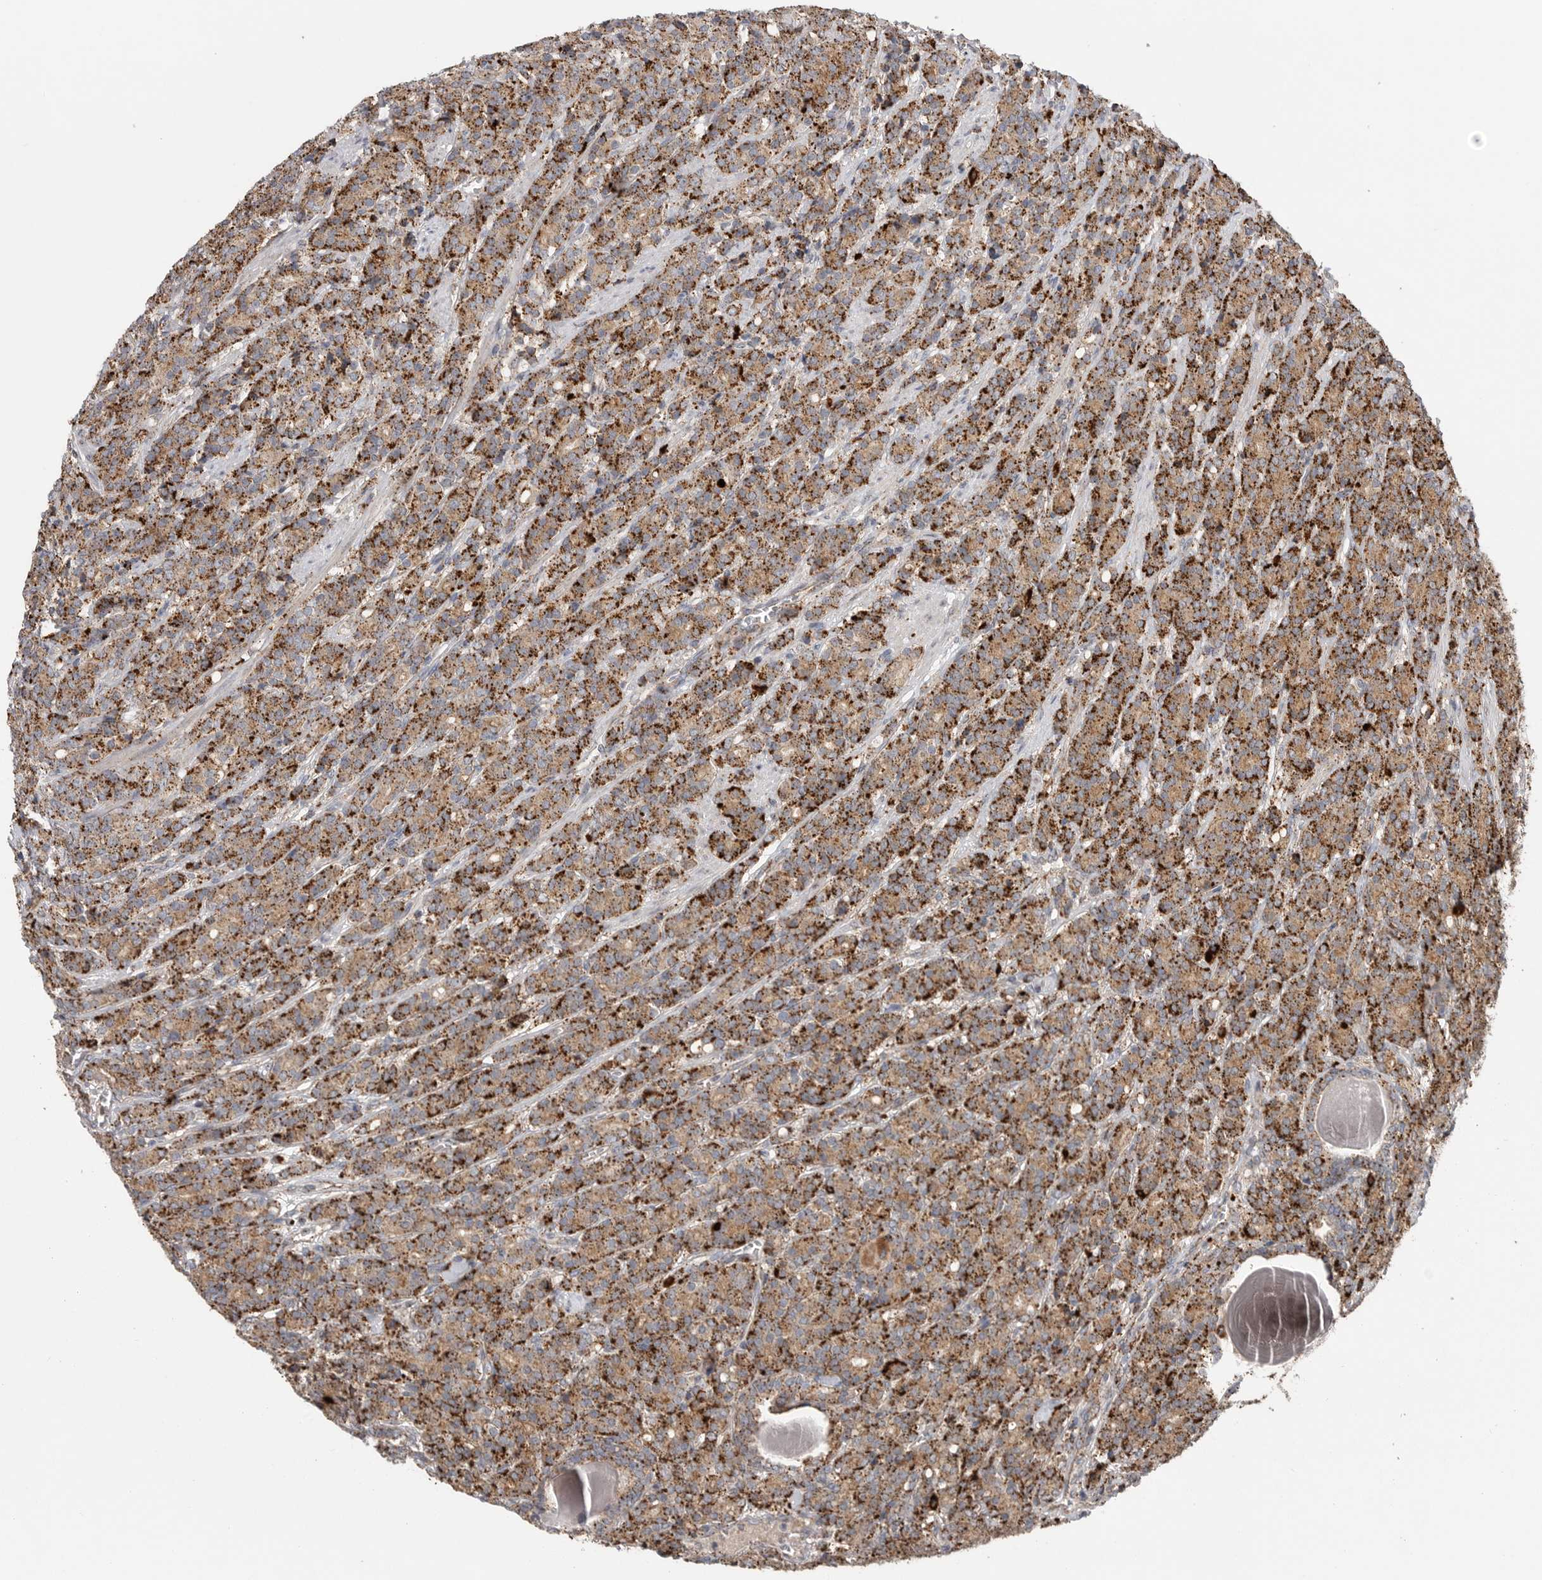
{"staining": {"intensity": "strong", "quantity": ">75%", "location": "cytoplasmic/membranous"}, "tissue": "prostate cancer", "cell_type": "Tumor cells", "image_type": "cancer", "snomed": [{"axis": "morphology", "description": "Adenocarcinoma, High grade"}, {"axis": "topography", "description": "Prostate"}], "caption": "A high-resolution image shows IHC staining of prostate high-grade adenocarcinoma, which demonstrates strong cytoplasmic/membranous expression in about >75% of tumor cells.", "gene": "GALNS", "patient": {"sex": "male", "age": 62}}